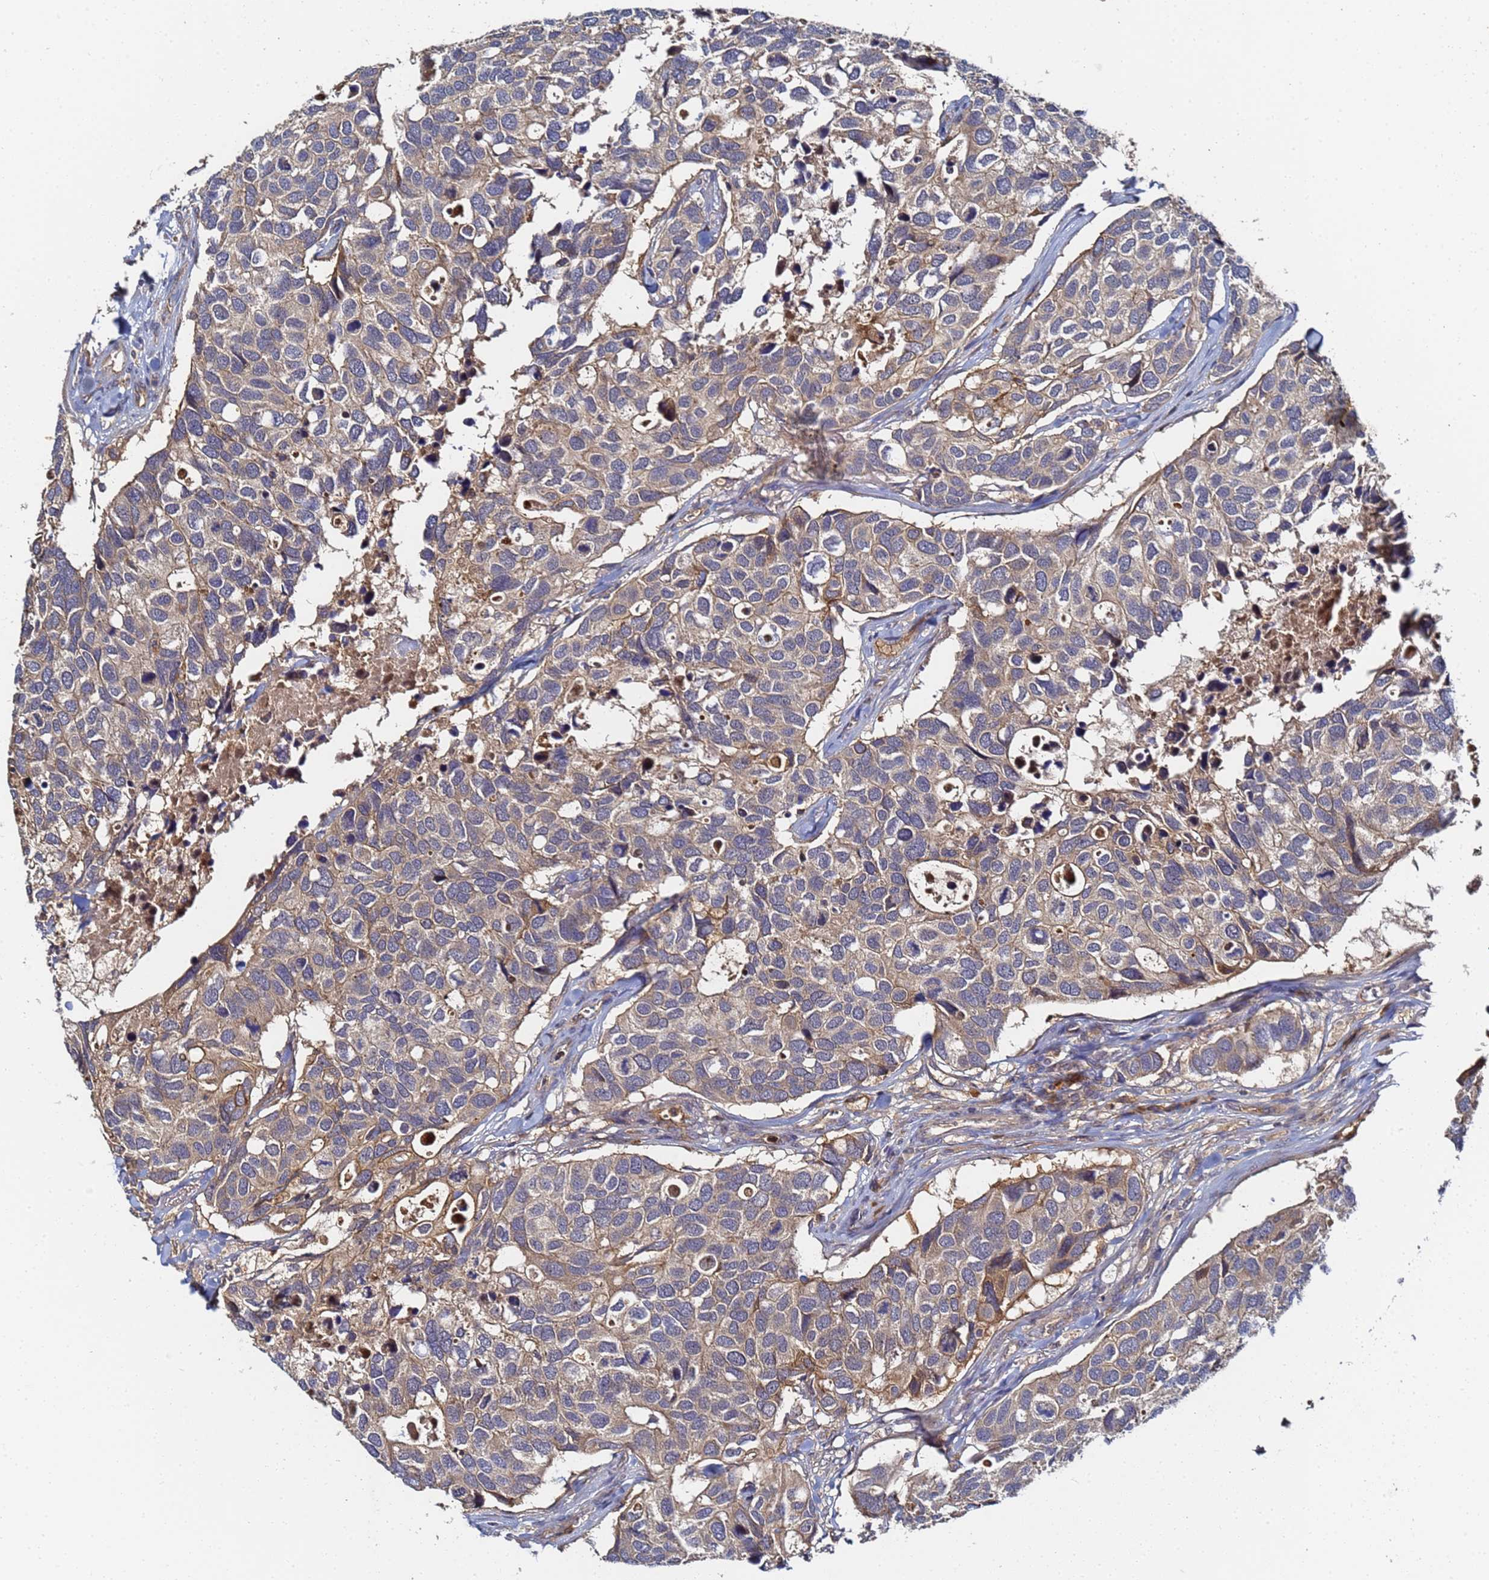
{"staining": {"intensity": "weak", "quantity": ">75%", "location": "cytoplasmic/membranous"}, "tissue": "breast cancer", "cell_type": "Tumor cells", "image_type": "cancer", "snomed": [{"axis": "morphology", "description": "Duct carcinoma"}, {"axis": "topography", "description": "Breast"}], "caption": "Breast cancer stained with immunohistochemistry (IHC) displays weak cytoplasmic/membranous positivity in about >75% of tumor cells.", "gene": "LRRC69", "patient": {"sex": "female", "age": 83}}